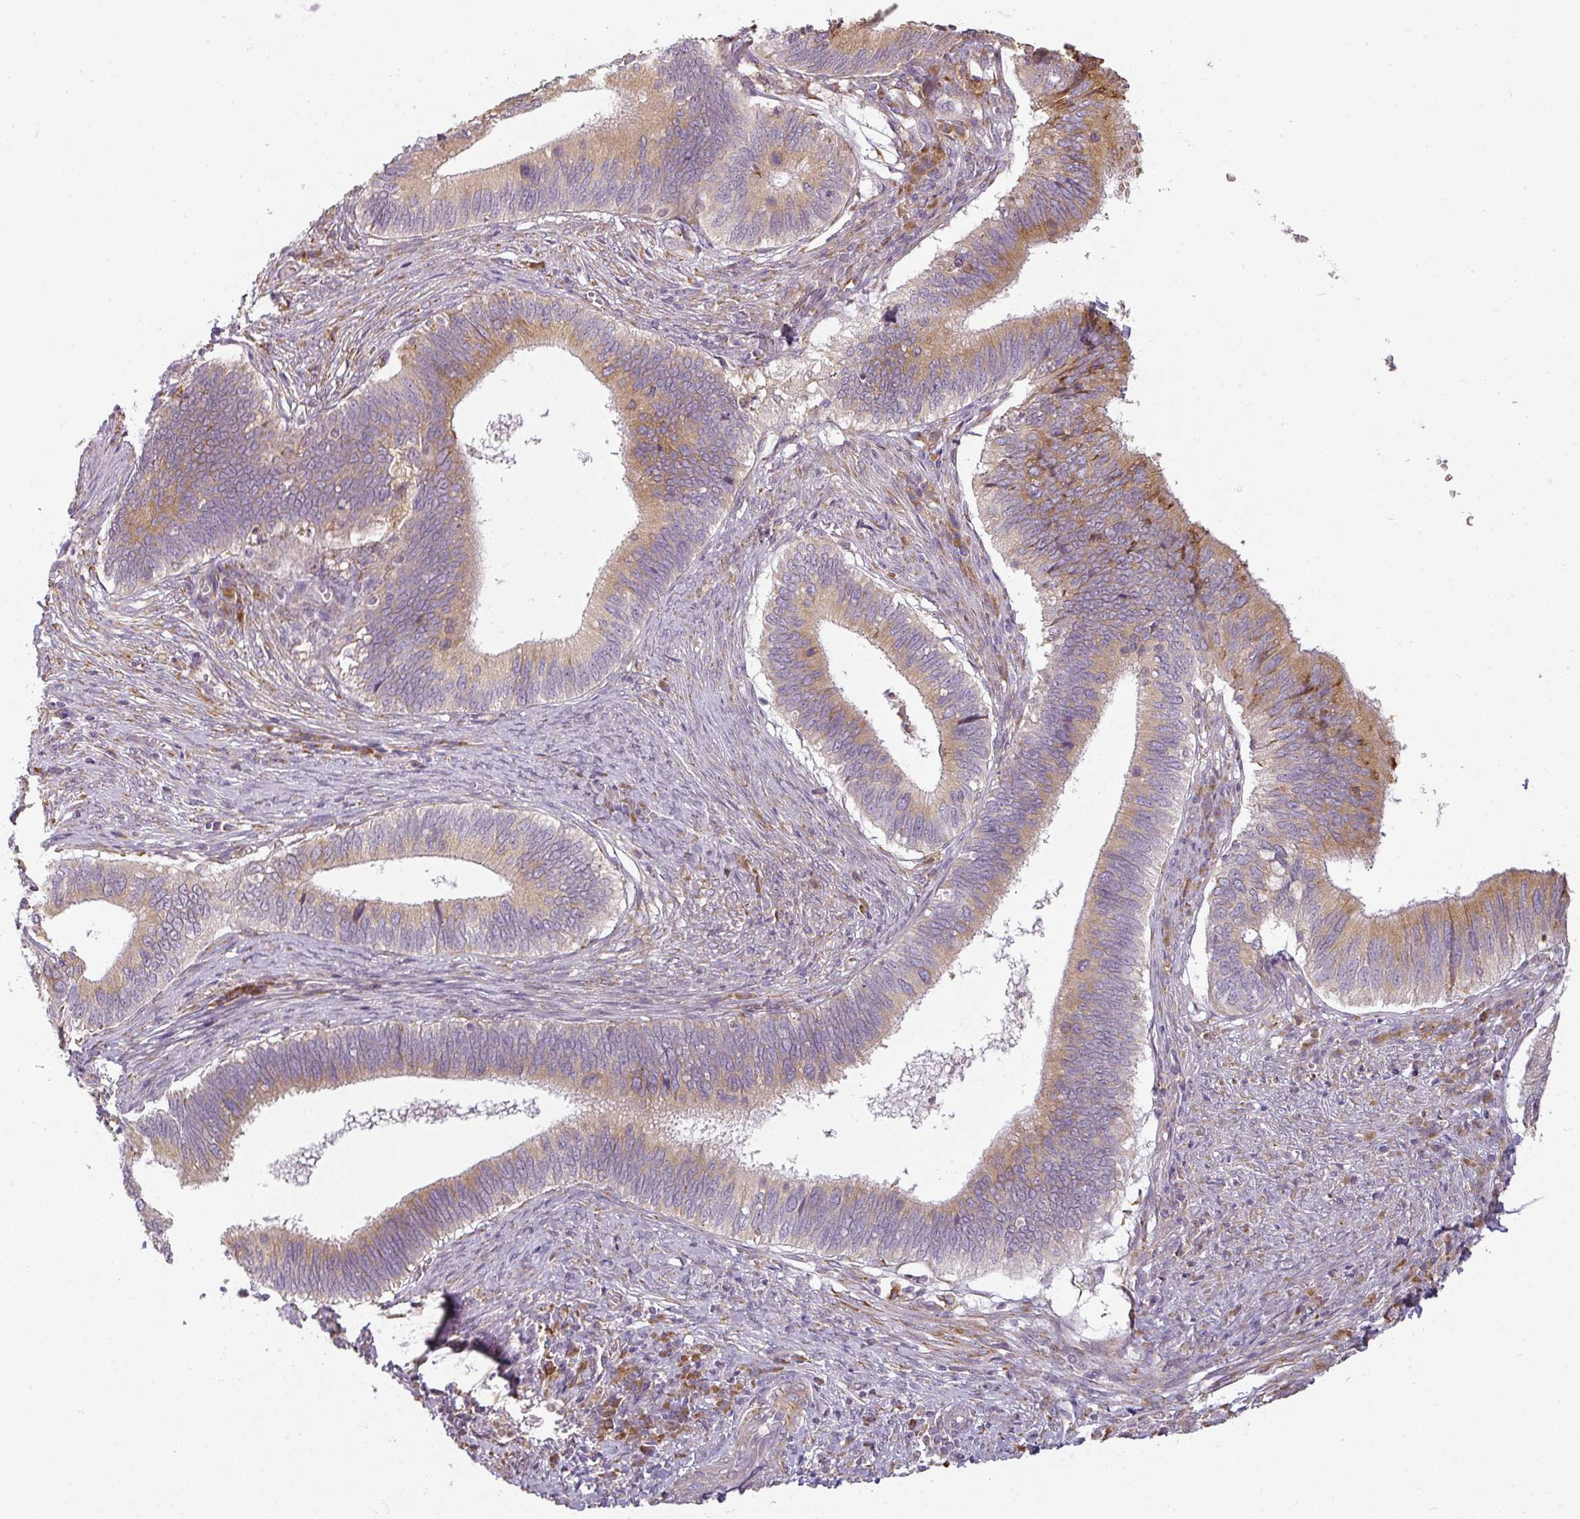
{"staining": {"intensity": "moderate", "quantity": "25%-75%", "location": "cytoplasmic/membranous"}, "tissue": "cervical cancer", "cell_type": "Tumor cells", "image_type": "cancer", "snomed": [{"axis": "morphology", "description": "Adenocarcinoma, NOS"}, {"axis": "topography", "description": "Cervix"}], "caption": "DAB (3,3'-diaminobenzidine) immunohistochemical staining of human cervical cancer displays moderate cytoplasmic/membranous protein staining in about 25%-75% of tumor cells.", "gene": "CCDC144A", "patient": {"sex": "female", "age": 42}}